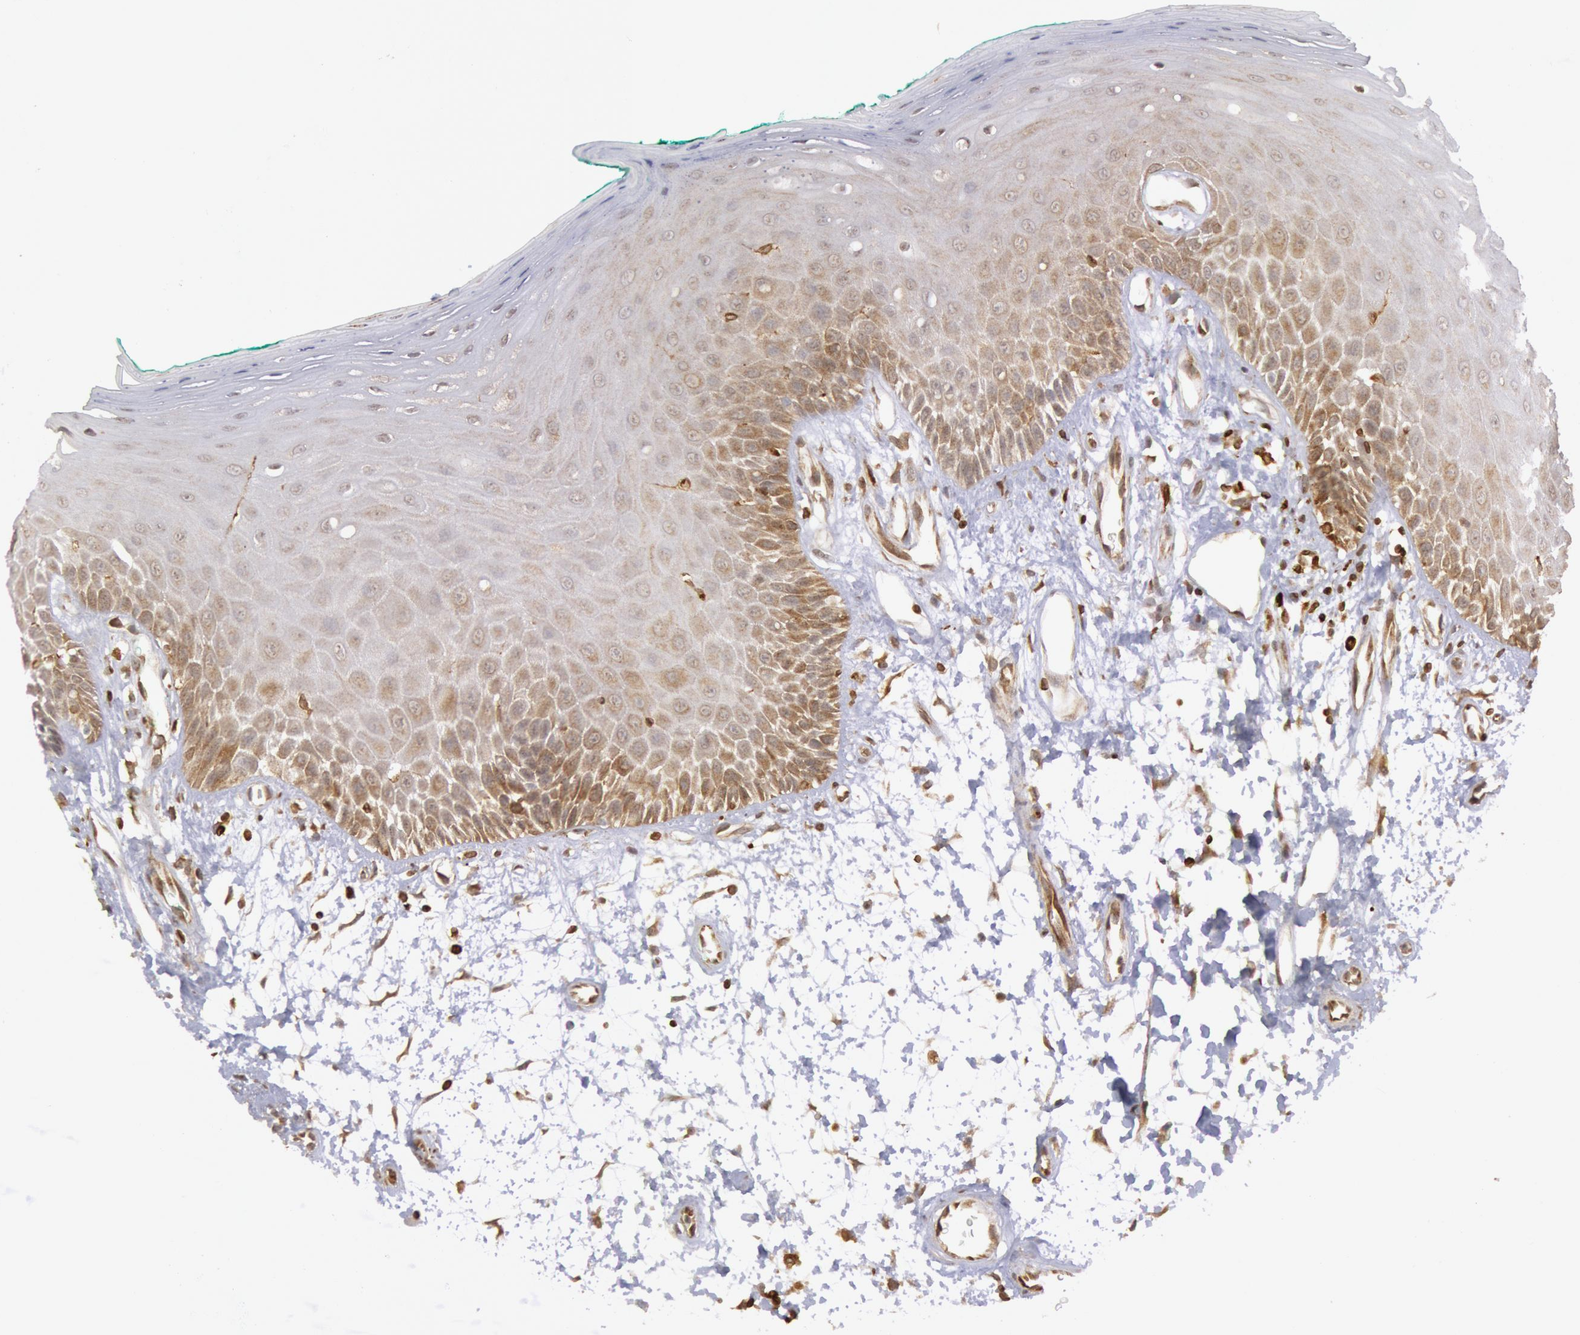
{"staining": {"intensity": "weak", "quantity": ">75%", "location": "cytoplasmic/membranous"}, "tissue": "oral mucosa", "cell_type": "Squamous epithelial cells", "image_type": "normal", "snomed": [{"axis": "morphology", "description": "Normal tissue, NOS"}, {"axis": "morphology", "description": "Squamous cell carcinoma, NOS"}, {"axis": "topography", "description": "Skeletal muscle"}, {"axis": "topography", "description": "Oral tissue"}, {"axis": "topography", "description": "Head-Neck"}], "caption": "Immunohistochemical staining of normal oral mucosa demonstrates weak cytoplasmic/membranous protein staining in approximately >75% of squamous epithelial cells. (brown staining indicates protein expression, while blue staining denotes nuclei).", "gene": "ENSG00000250264", "patient": {"sex": "female", "age": 84}}